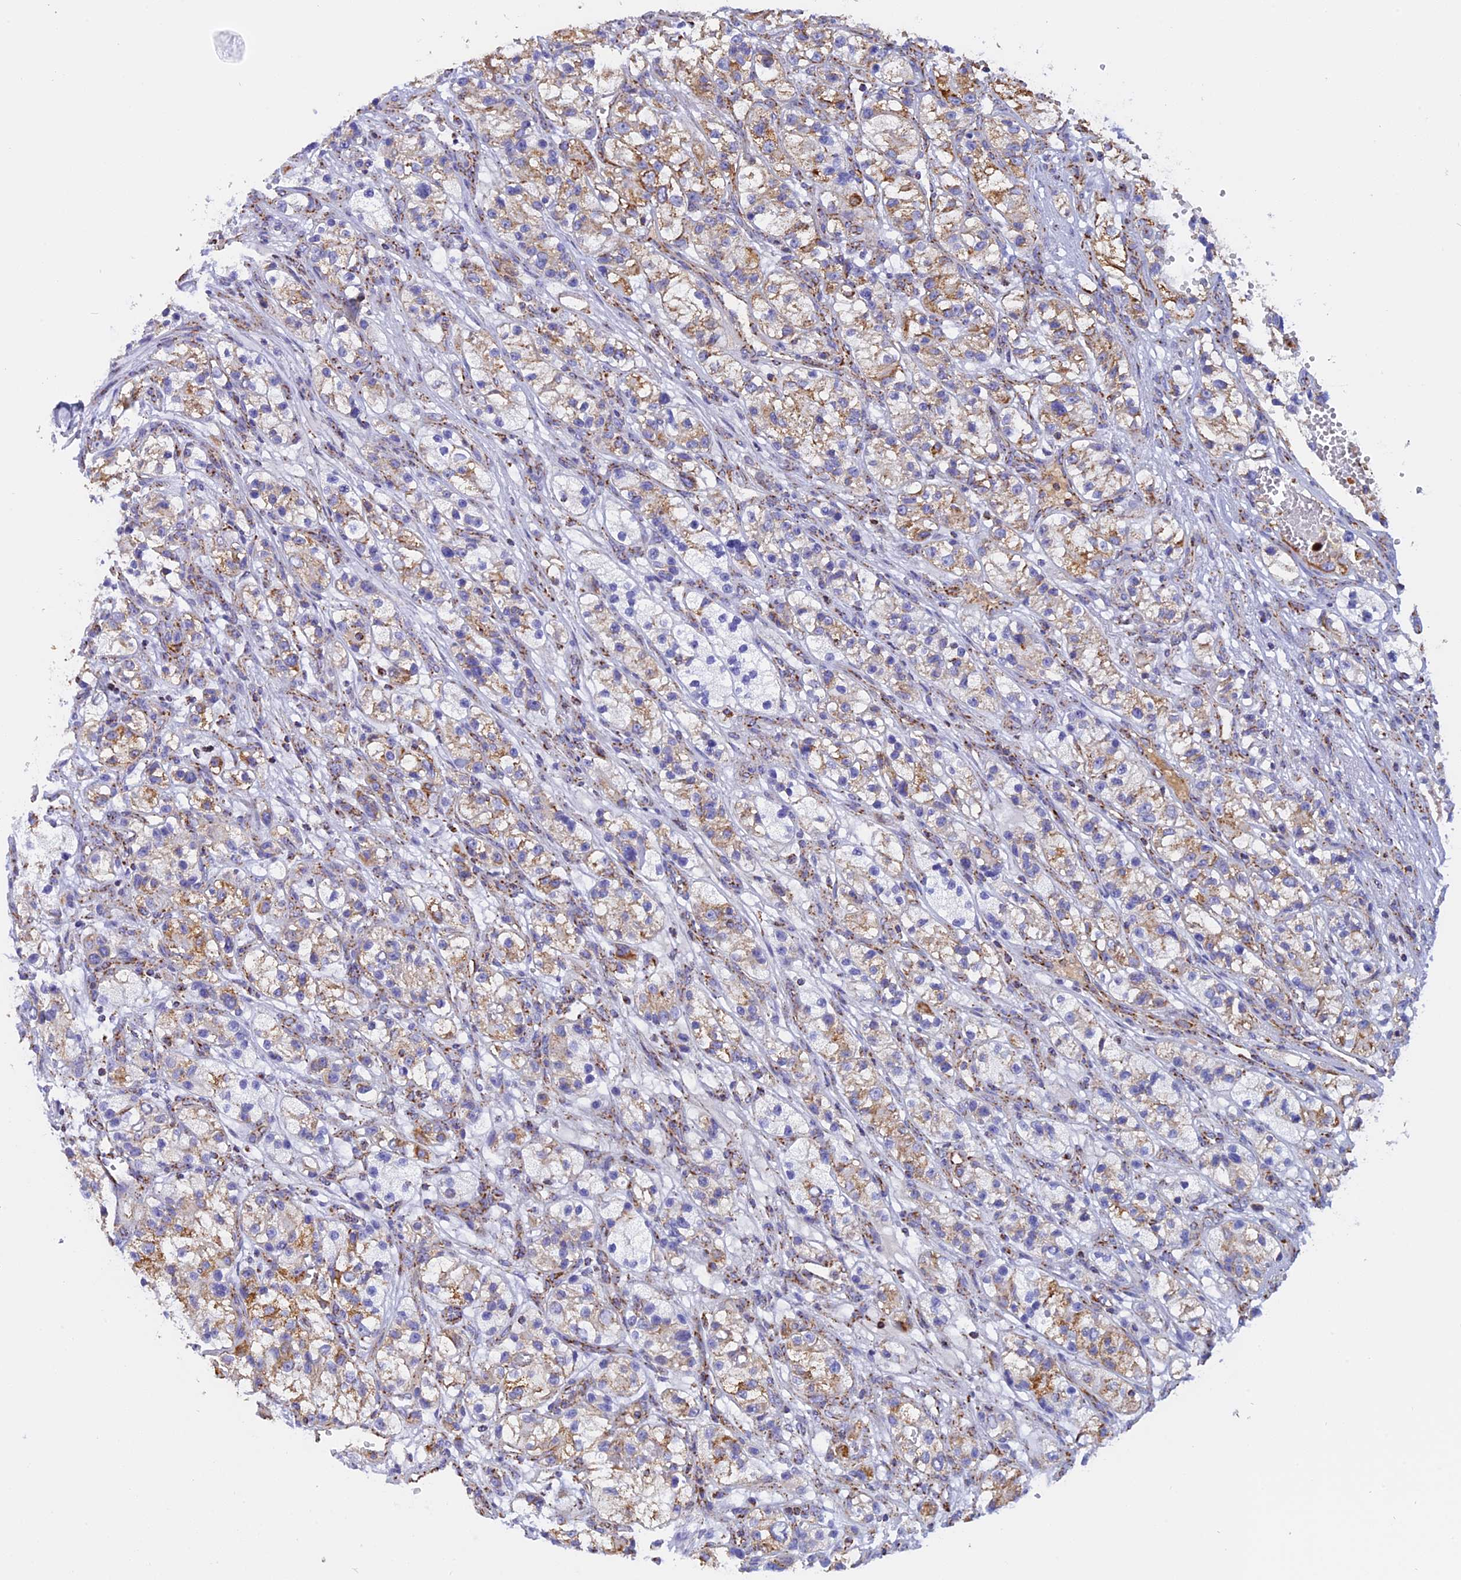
{"staining": {"intensity": "moderate", "quantity": "25%-75%", "location": "cytoplasmic/membranous"}, "tissue": "renal cancer", "cell_type": "Tumor cells", "image_type": "cancer", "snomed": [{"axis": "morphology", "description": "Adenocarcinoma, NOS"}, {"axis": "topography", "description": "Kidney"}], "caption": "Tumor cells show medium levels of moderate cytoplasmic/membranous expression in approximately 25%-75% of cells in human renal cancer (adenocarcinoma).", "gene": "KCNG1", "patient": {"sex": "female", "age": 57}}